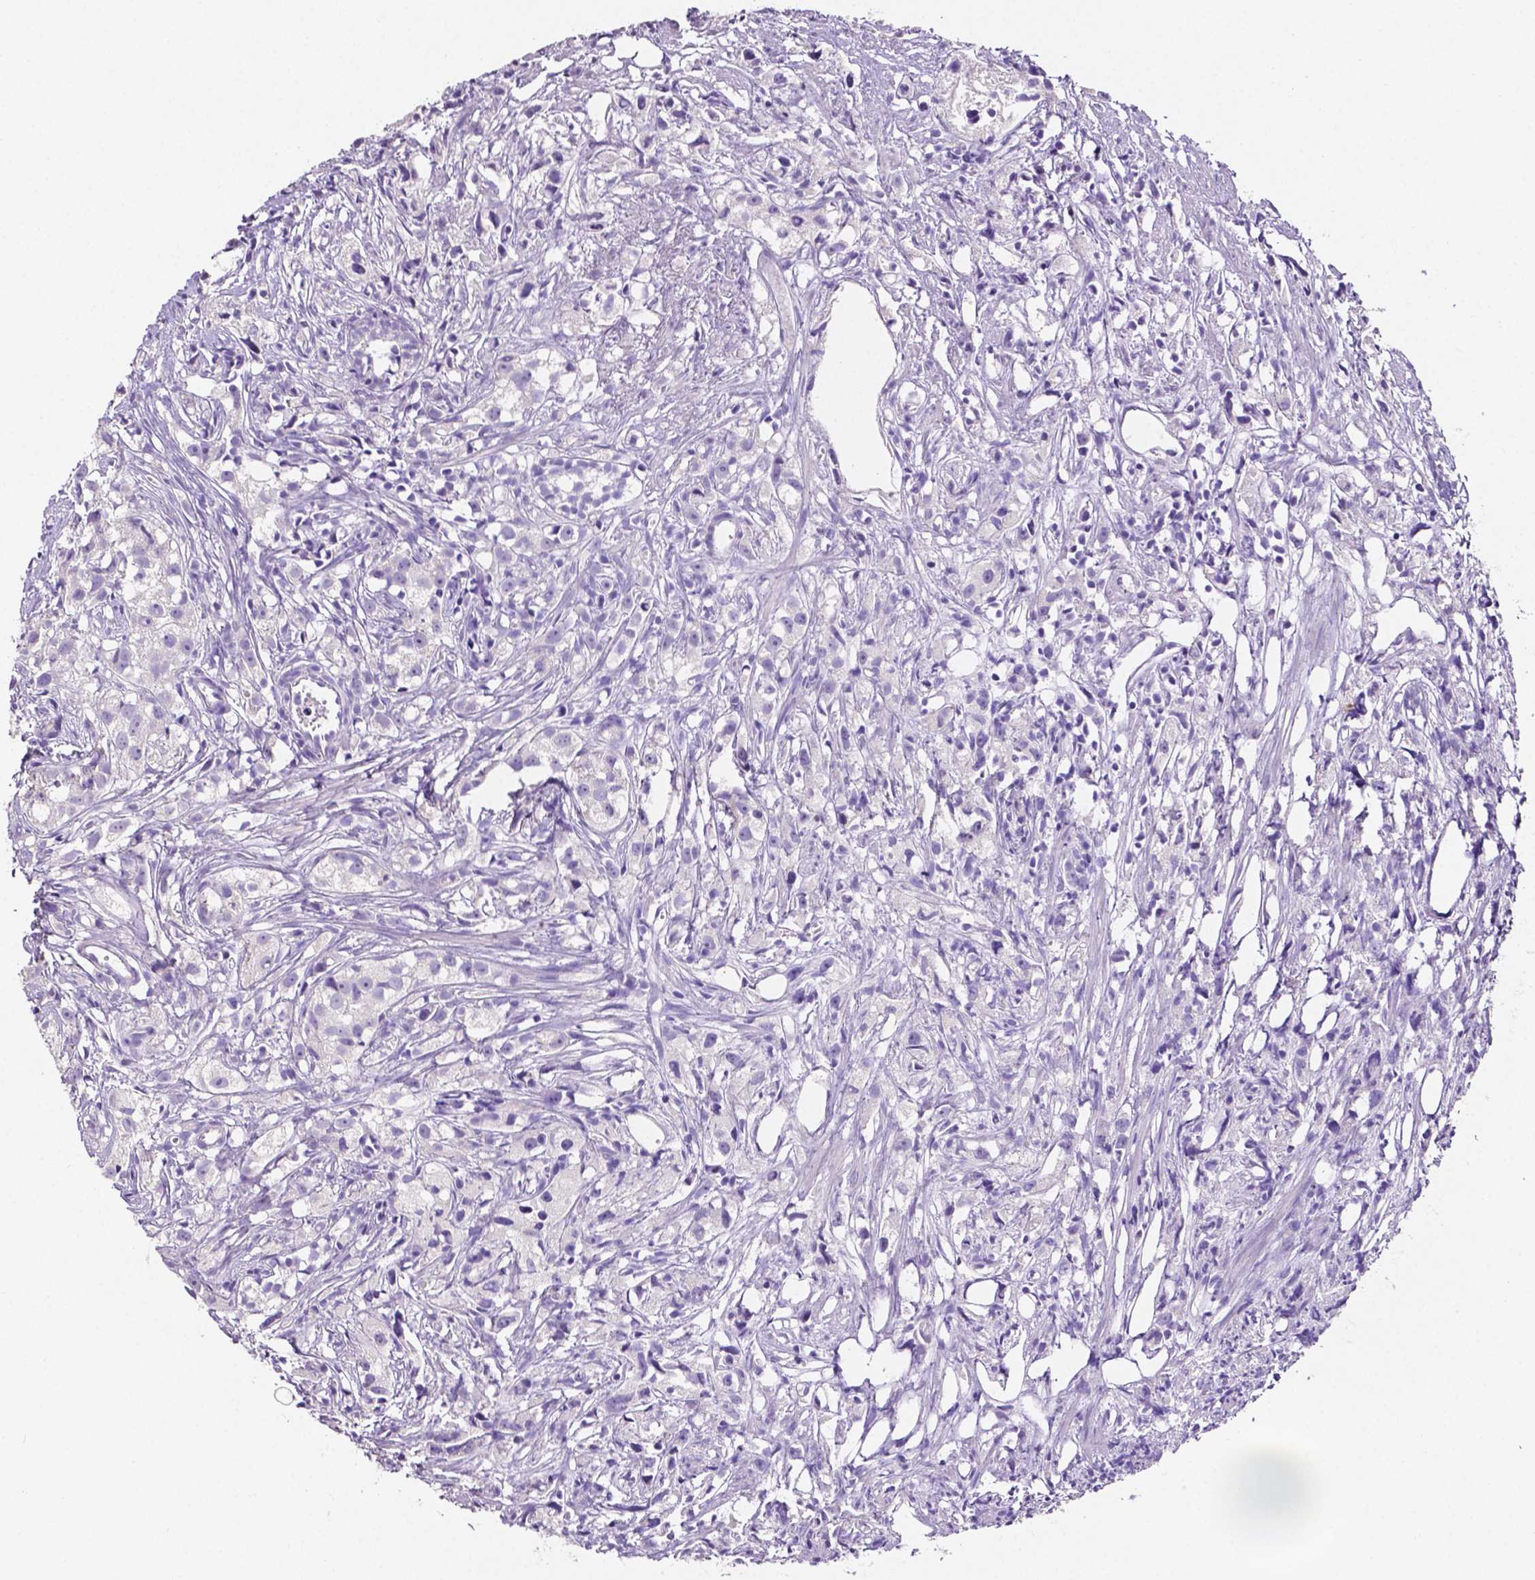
{"staining": {"intensity": "negative", "quantity": "none", "location": "none"}, "tissue": "prostate cancer", "cell_type": "Tumor cells", "image_type": "cancer", "snomed": [{"axis": "morphology", "description": "Adenocarcinoma, High grade"}, {"axis": "topography", "description": "Prostate"}], "caption": "Prostate cancer stained for a protein using immunohistochemistry exhibits no staining tumor cells.", "gene": "SLC22A2", "patient": {"sex": "male", "age": 68}}